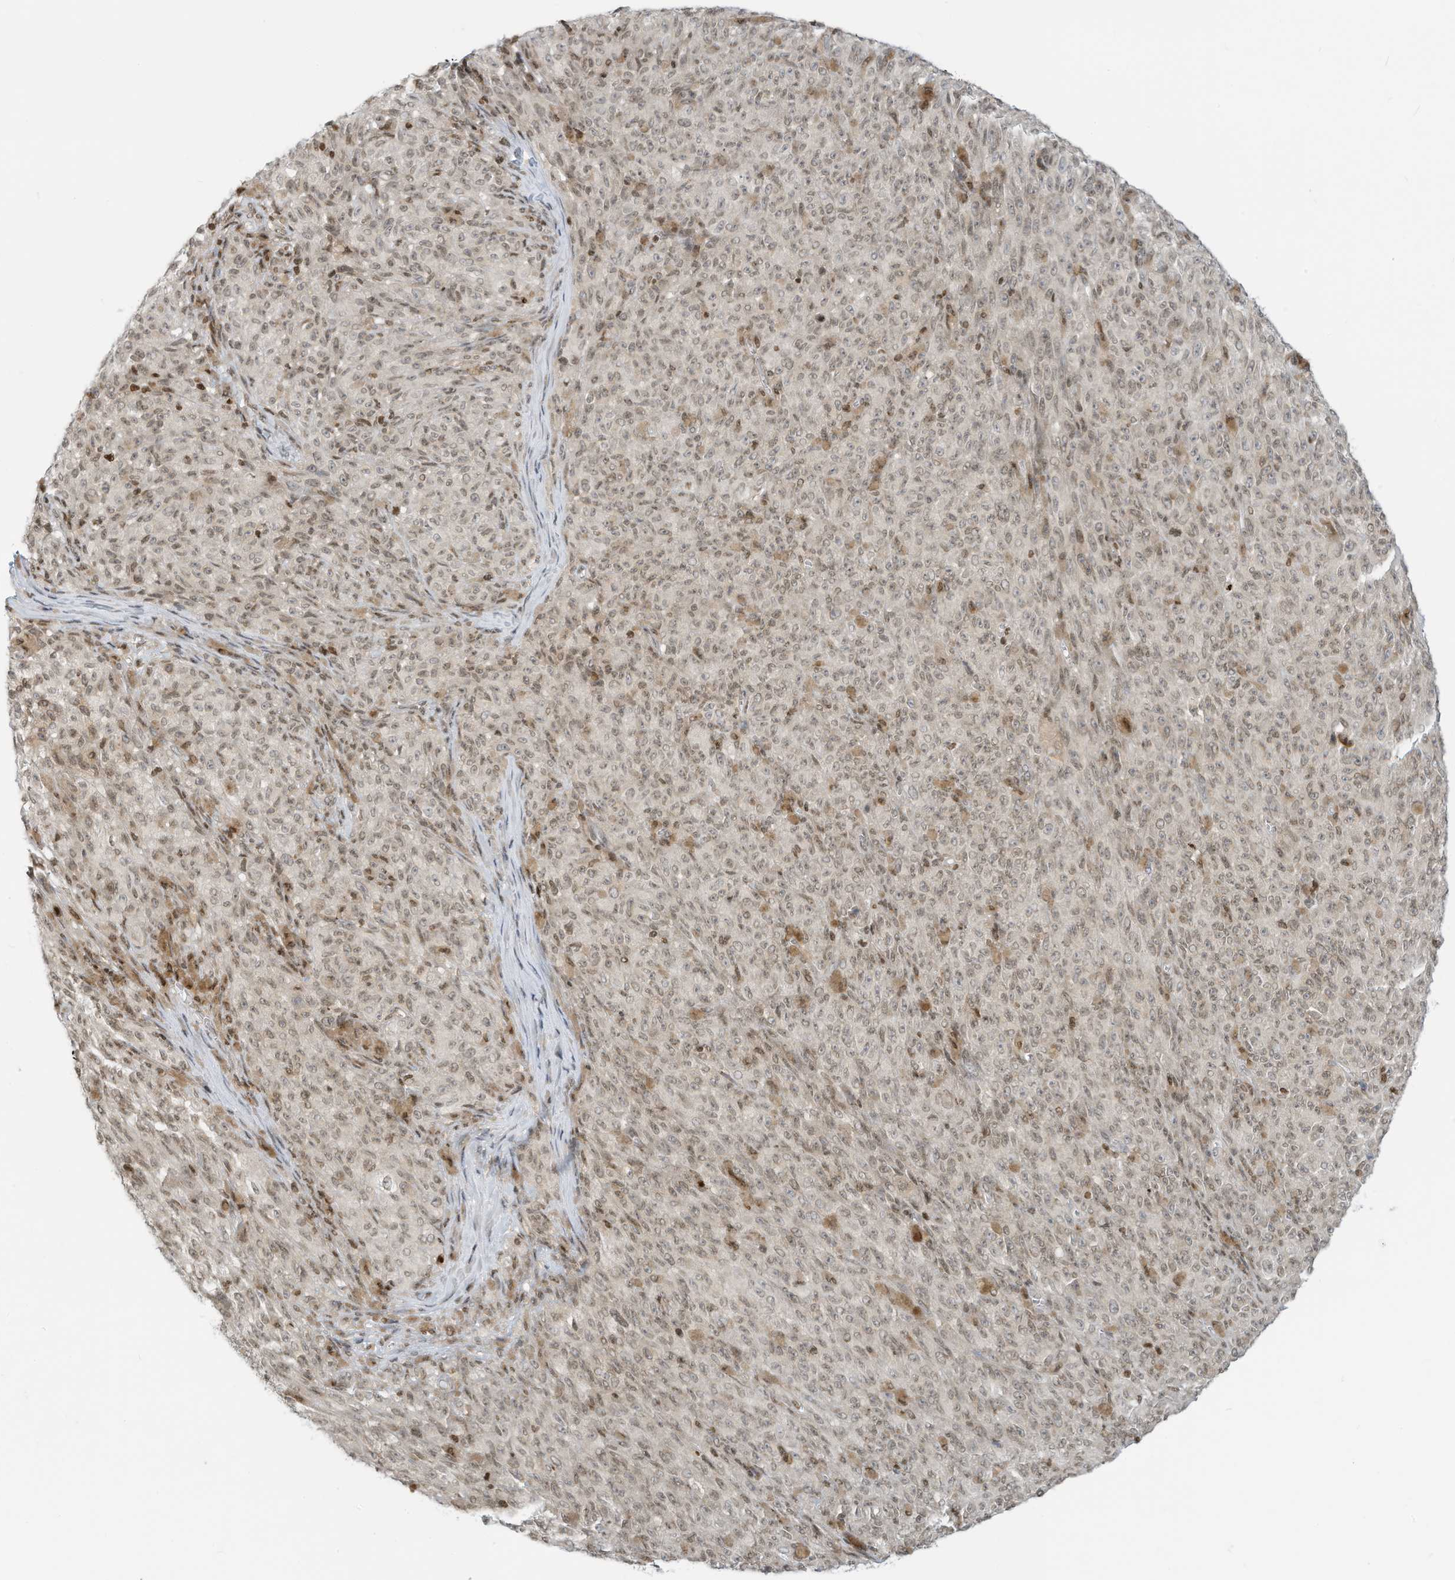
{"staining": {"intensity": "weak", "quantity": ">75%", "location": "nuclear"}, "tissue": "melanoma", "cell_type": "Tumor cells", "image_type": "cancer", "snomed": [{"axis": "morphology", "description": "Malignant melanoma, NOS"}, {"axis": "topography", "description": "Skin"}], "caption": "The image exhibits a brown stain indicating the presence of a protein in the nuclear of tumor cells in malignant melanoma. (DAB (3,3'-diaminobenzidine) = brown stain, brightfield microscopy at high magnification).", "gene": "ADI1", "patient": {"sex": "female", "age": 82}}